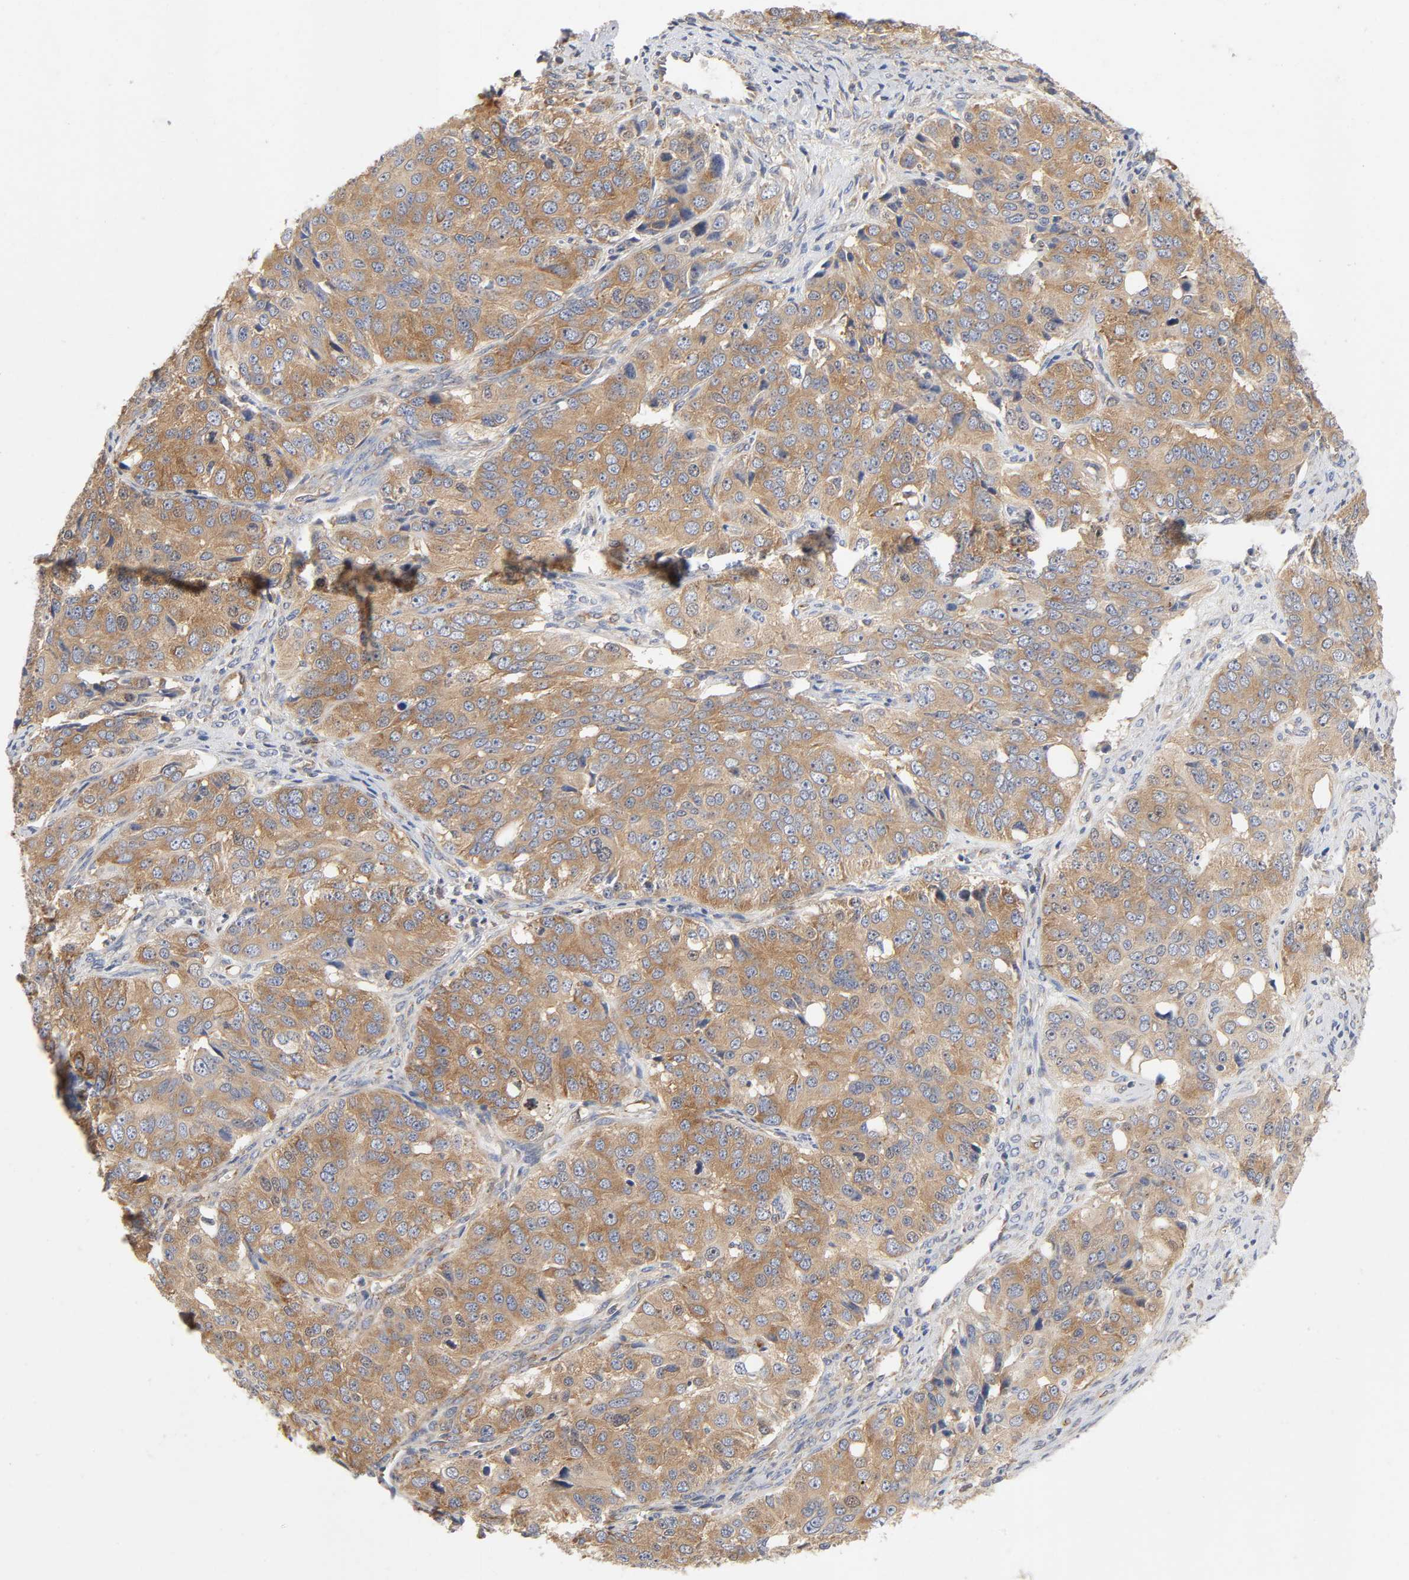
{"staining": {"intensity": "moderate", "quantity": ">75%", "location": "cytoplasmic/membranous"}, "tissue": "ovarian cancer", "cell_type": "Tumor cells", "image_type": "cancer", "snomed": [{"axis": "morphology", "description": "Carcinoma, endometroid"}, {"axis": "topography", "description": "Ovary"}], "caption": "Moderate cytoplasmic/membranous protein staining is appreciated in about >75% of tumor cells in ovarian endometroid carcinoma.", "gene": "SCHIP1", "patient": {"sex": "female", "age": 51}}